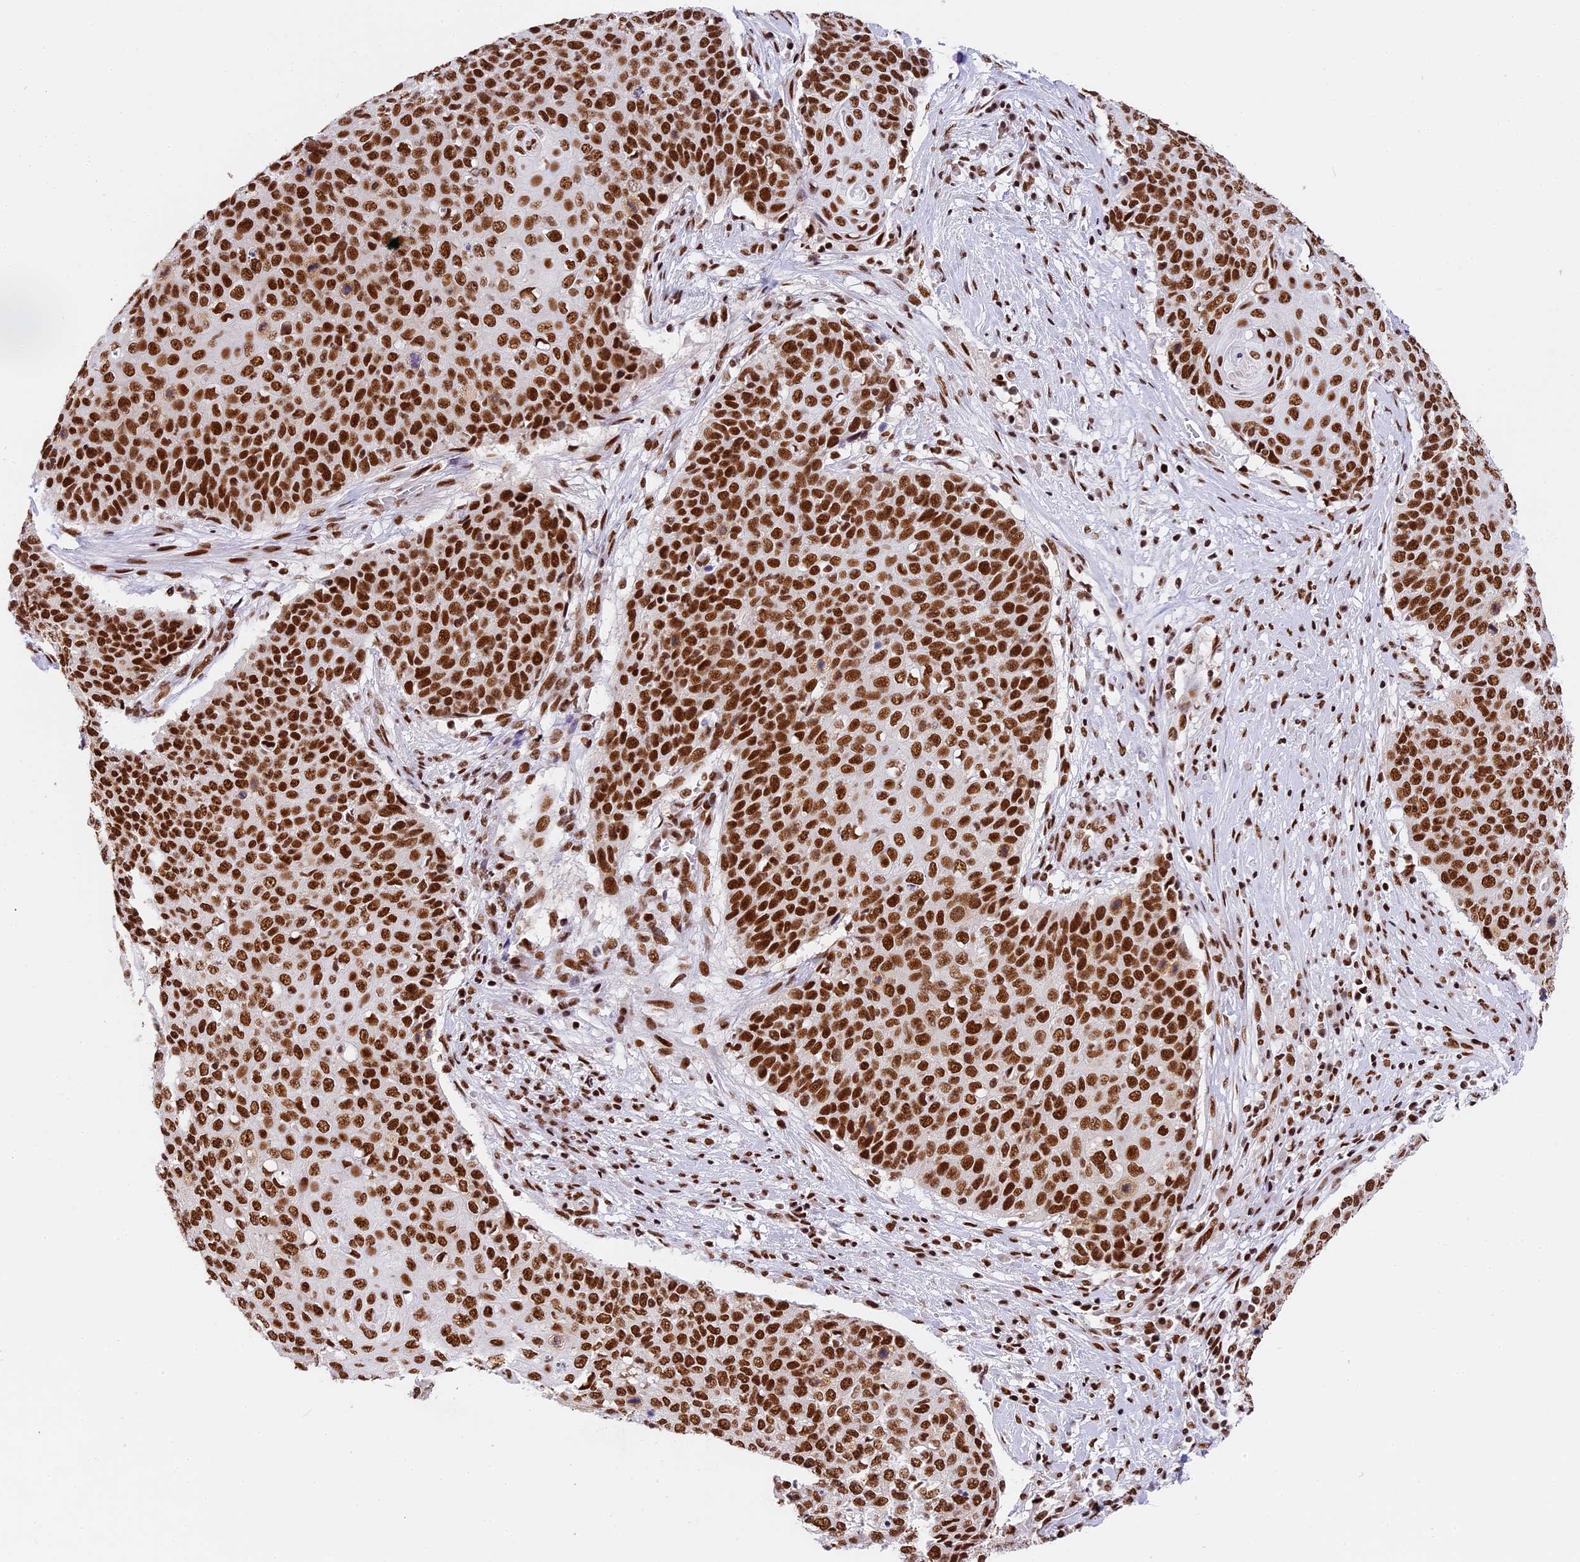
{"staining": {"intensity": "strong", "quantity": ">75%", "location": "nuclear"}, "tissue": "cervical cancer", "cell_type": "Tumor cells", "image_type": "cancer", "snomed": [{"axis": "morphology", "description": "Squamous cell carcinoma, NOS"}, {"axis": "topography", "description": "Cervix"}], "caption": "Cervical cancer (squamous cell carcinoma) tissue demonstrates strong nuclear positivity in about >75% of tumor cells, visualized by immunohistochemistry.", "gene": "SBNO1", "patient": {"sex": "female", "age": 39}}